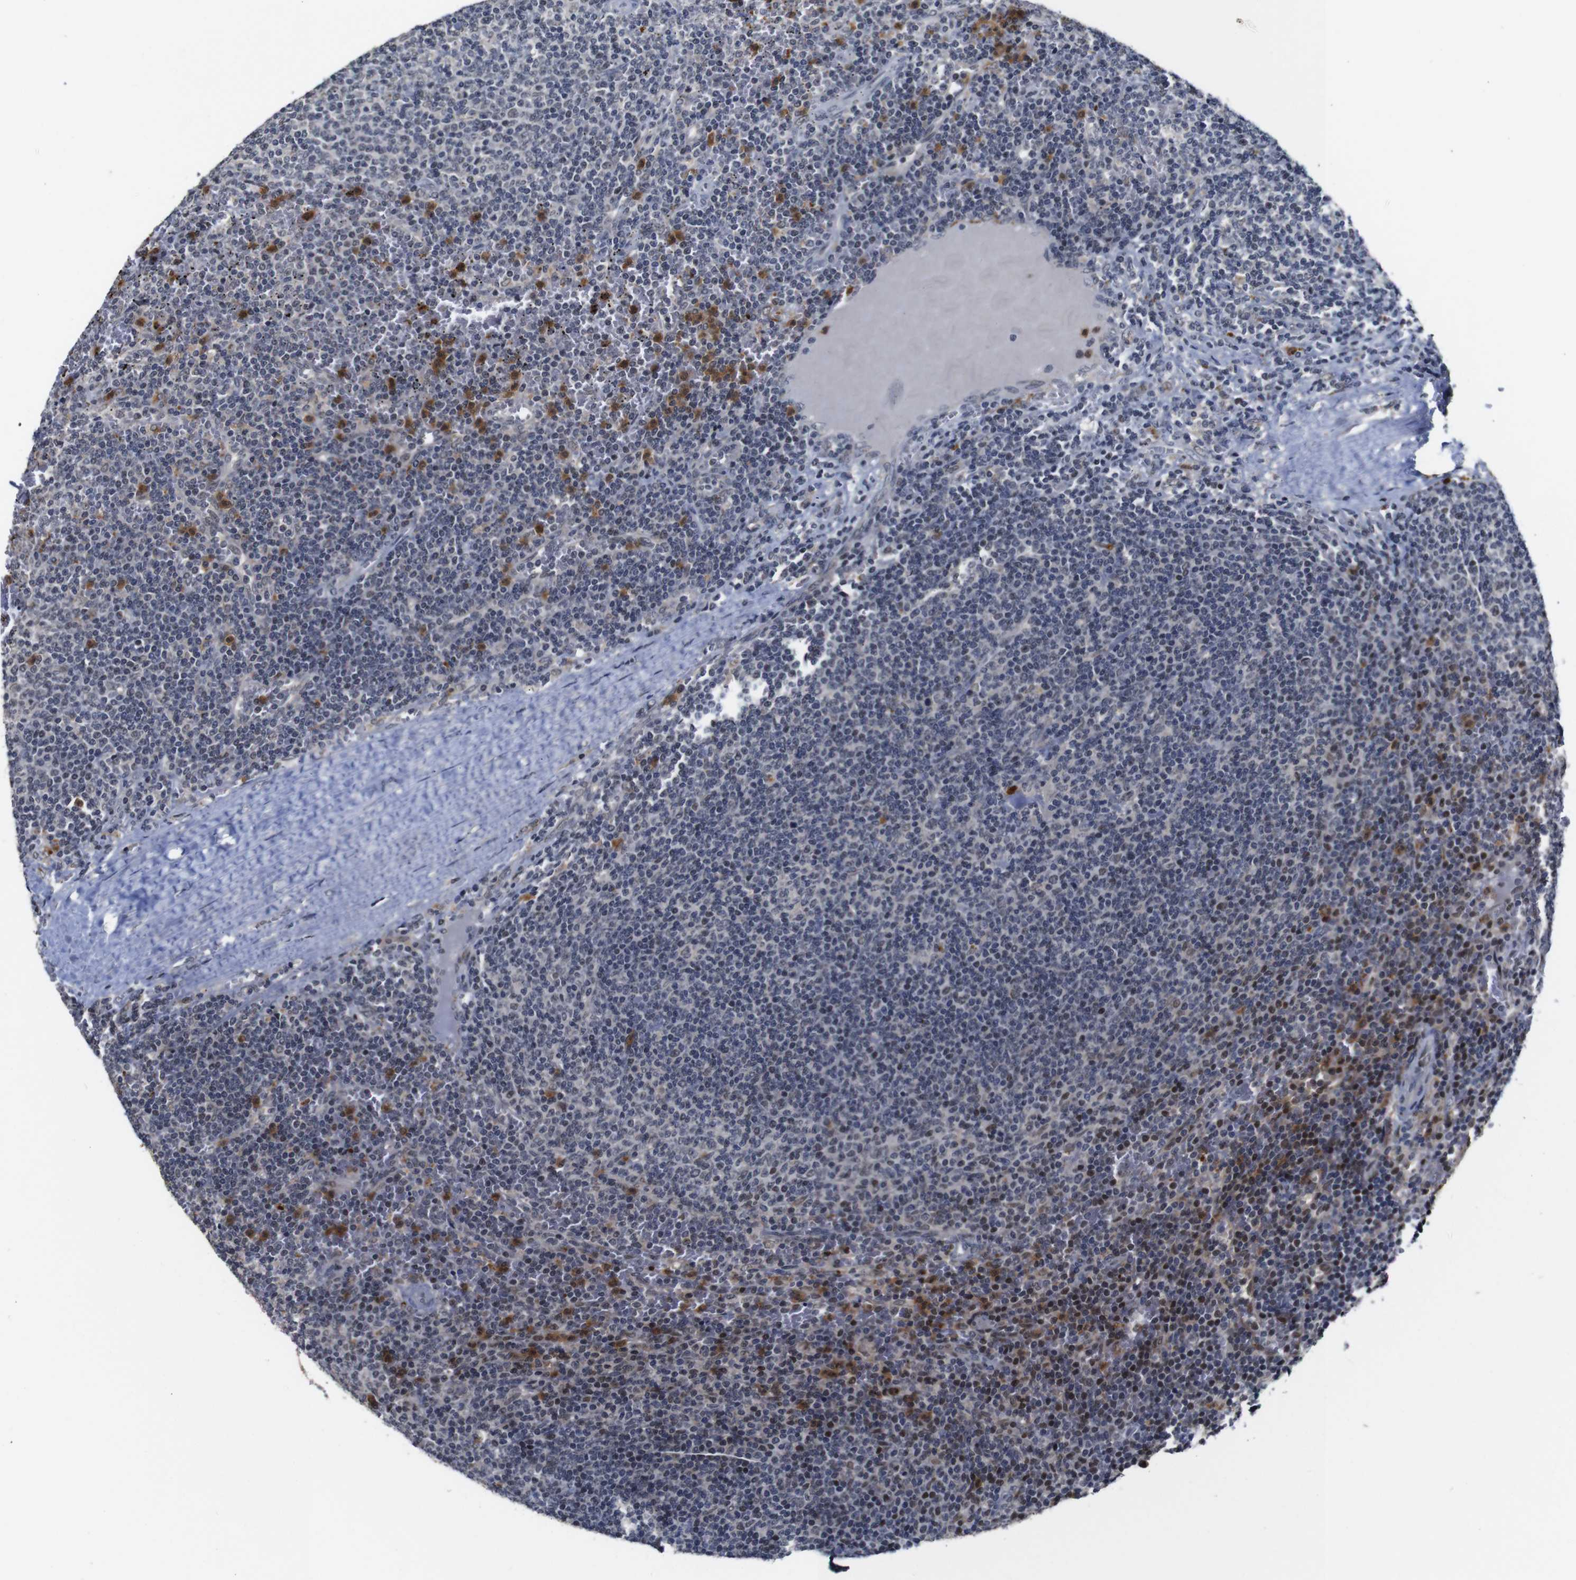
{"staining": {"intensity": "moderate", "quantity": "<25%", "location": "cytoplasmic/membranous,nuclear"}, "tissue": "lymphoma", "cell_type": "Tumor cells", "image_type": "cancer", "snomed": [{"axis": "morphology", "description": "Malignant lymphoma, non-Hodgkin's type, Low grade"}, {"axis": "topography", "description": "Spleen"}], "caption": "The photomicrograph exhibits staining of malignant lymphoma, non-Hodgkin's type (low-grade), revealing moderate cytoplasmic/membranous and nuclear protein expression (brown color) within tumor cells.", "gene": "NTRK3", "patient": {"sex": "female", "age": 50}}